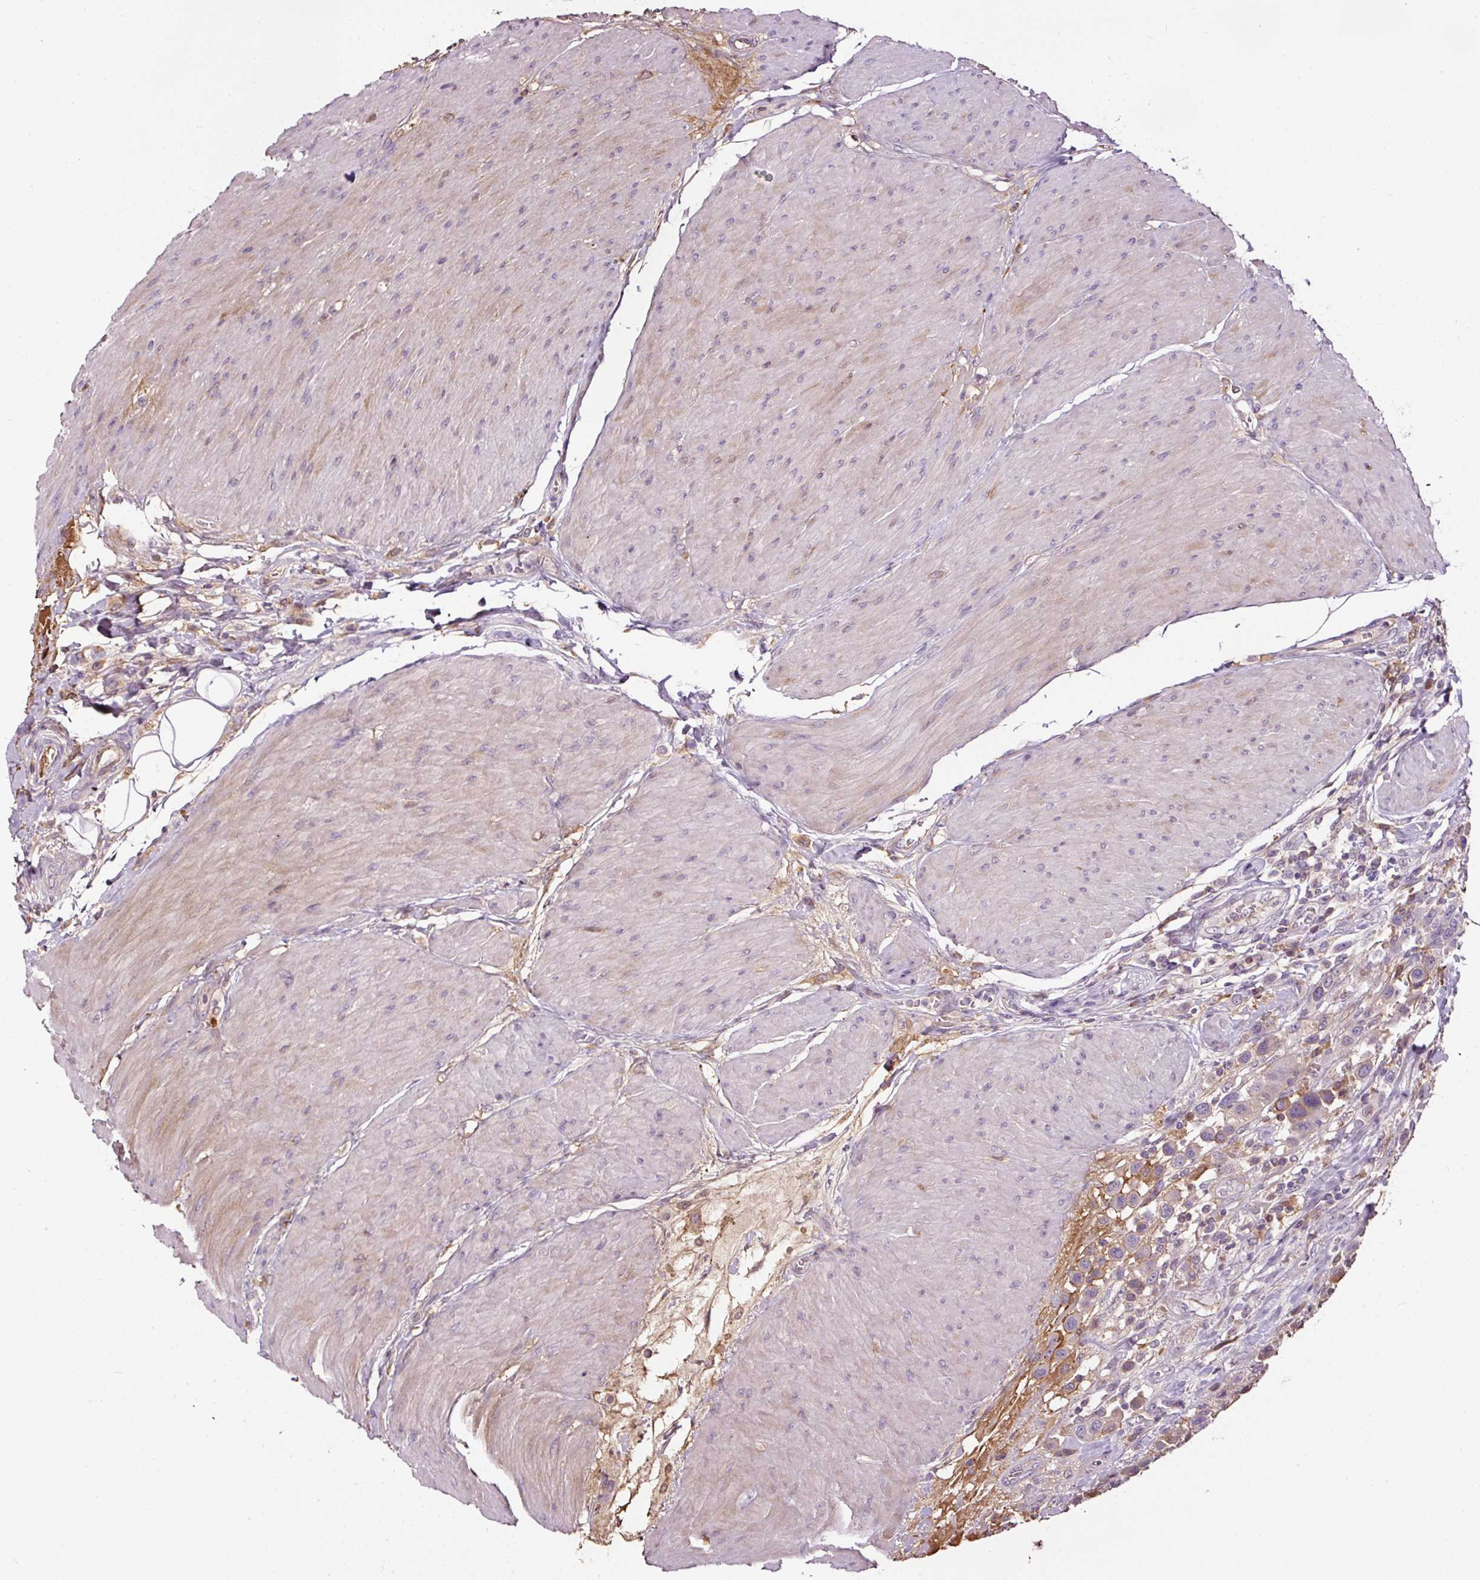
{"staining": {"intensity": "weak", "quantity": ">75%", "location": "cytoplasmic/membranous"}, "tissue": "urothelial cancer", "cell_type": "Tumor cells", "image_type": "cancer", "snomed": [{"axis": "morphology", "description": "Urothelial carcinoma, High grade"}, {"axis": "topography", "description": "Urinary bladder"}], "caption": "Protein staining of high-grade urothelial carcinoma tissue exhibits weak cytoplasmic/membranous expression in approximately >75% of tumor cells.", "gene": "LRRC24", "patient": {"sex": "male", "age": 50}}